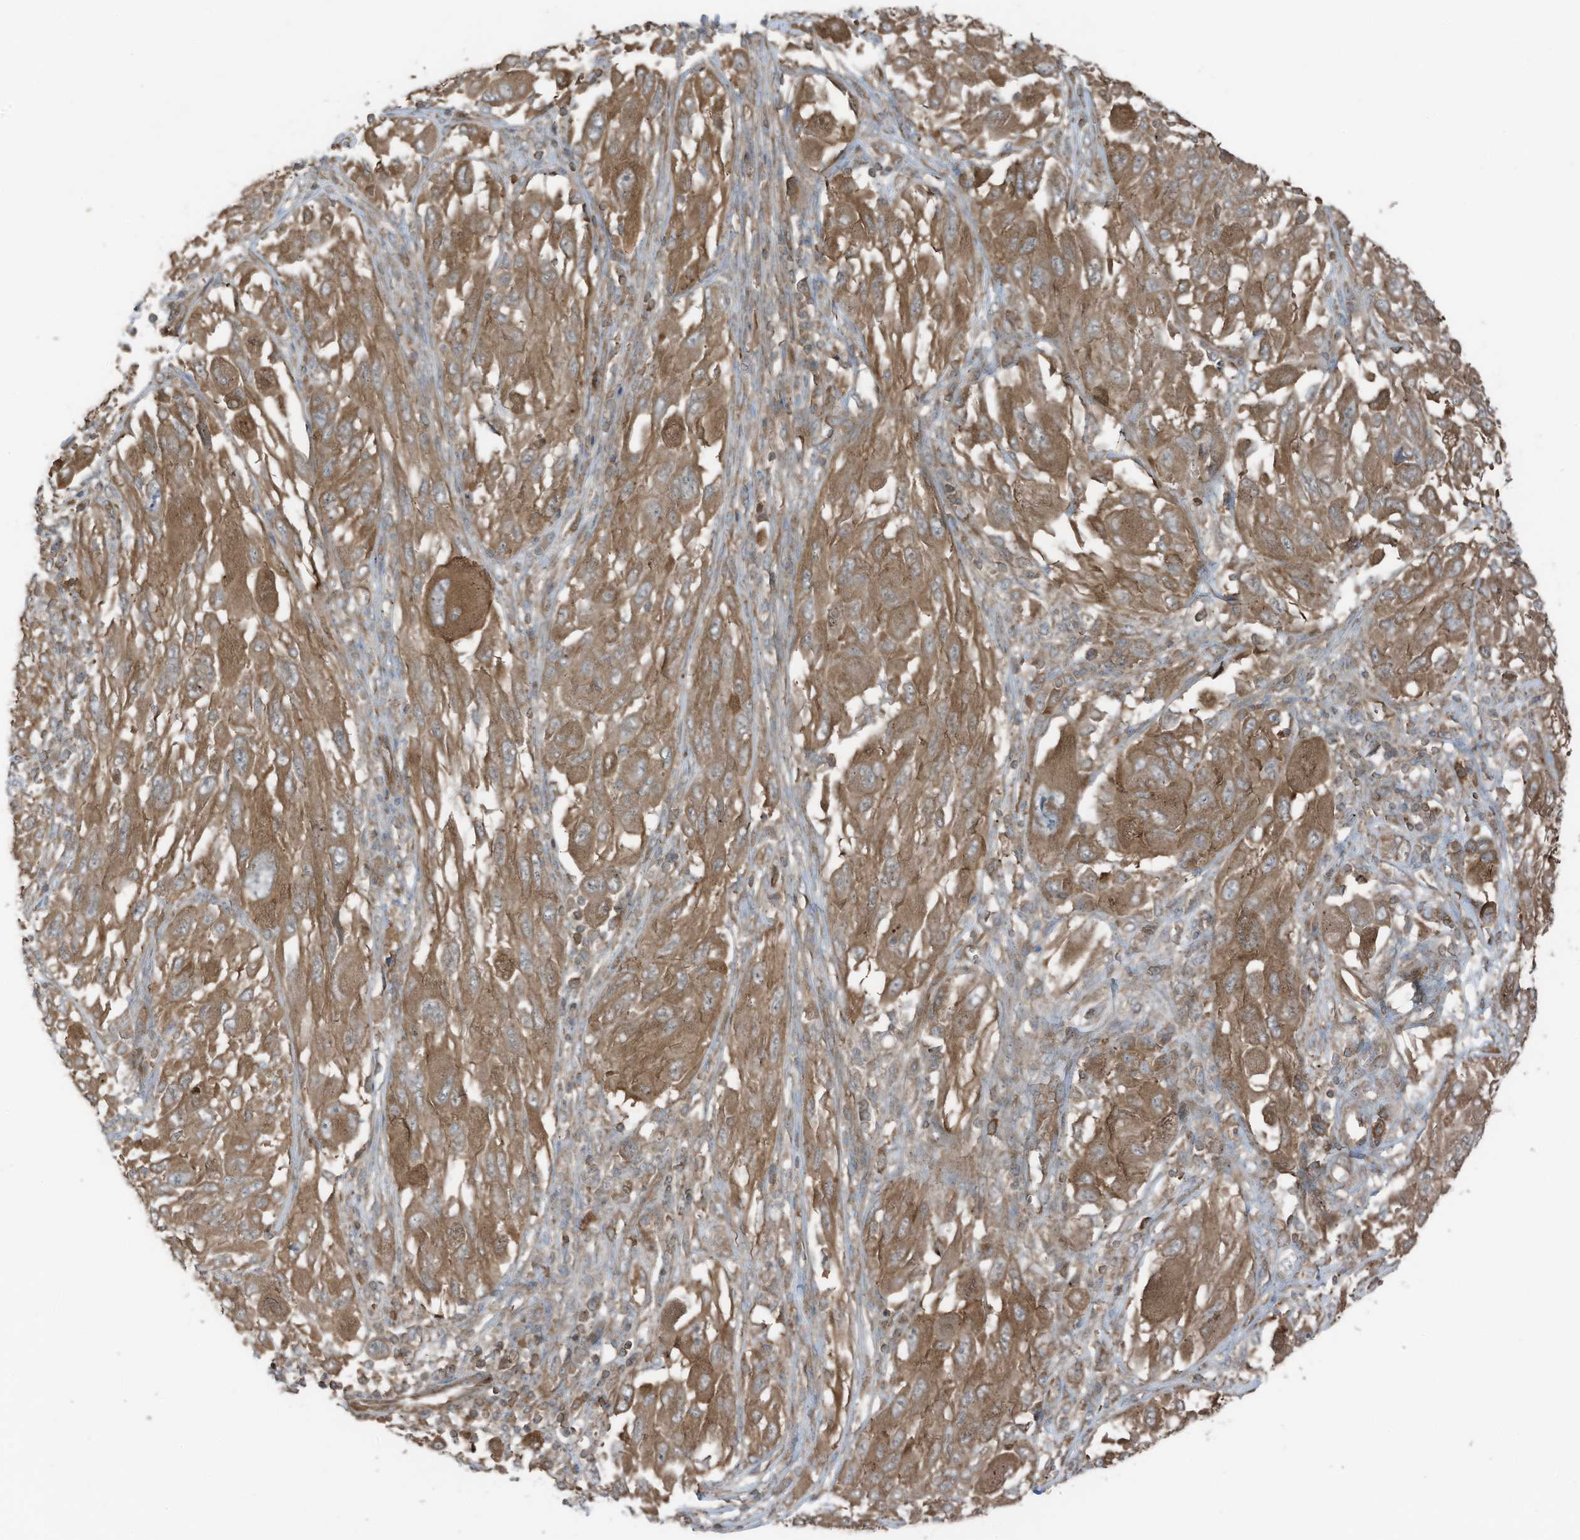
{"staining": {"intensity": "moderate", "quantity": ">75%", "location": "cytoplasmic/membranous"}, "tissue": "melanoma", "cell_type": "Tumor cells", "image_type": "cancer", "snomed": [{"axis": "morphology", "description": "Malignant melanoma, NOS"}, {"axis": "topography", "description": "Skin"}], "caption": "Moderate cytoplasmic/membranous staining for a protein is seen in approximately >75% of tumor cells of malignant melanoma using IHC.", "gene": "TXNDC9", "patient": {"sex": "female", "age": 91}}